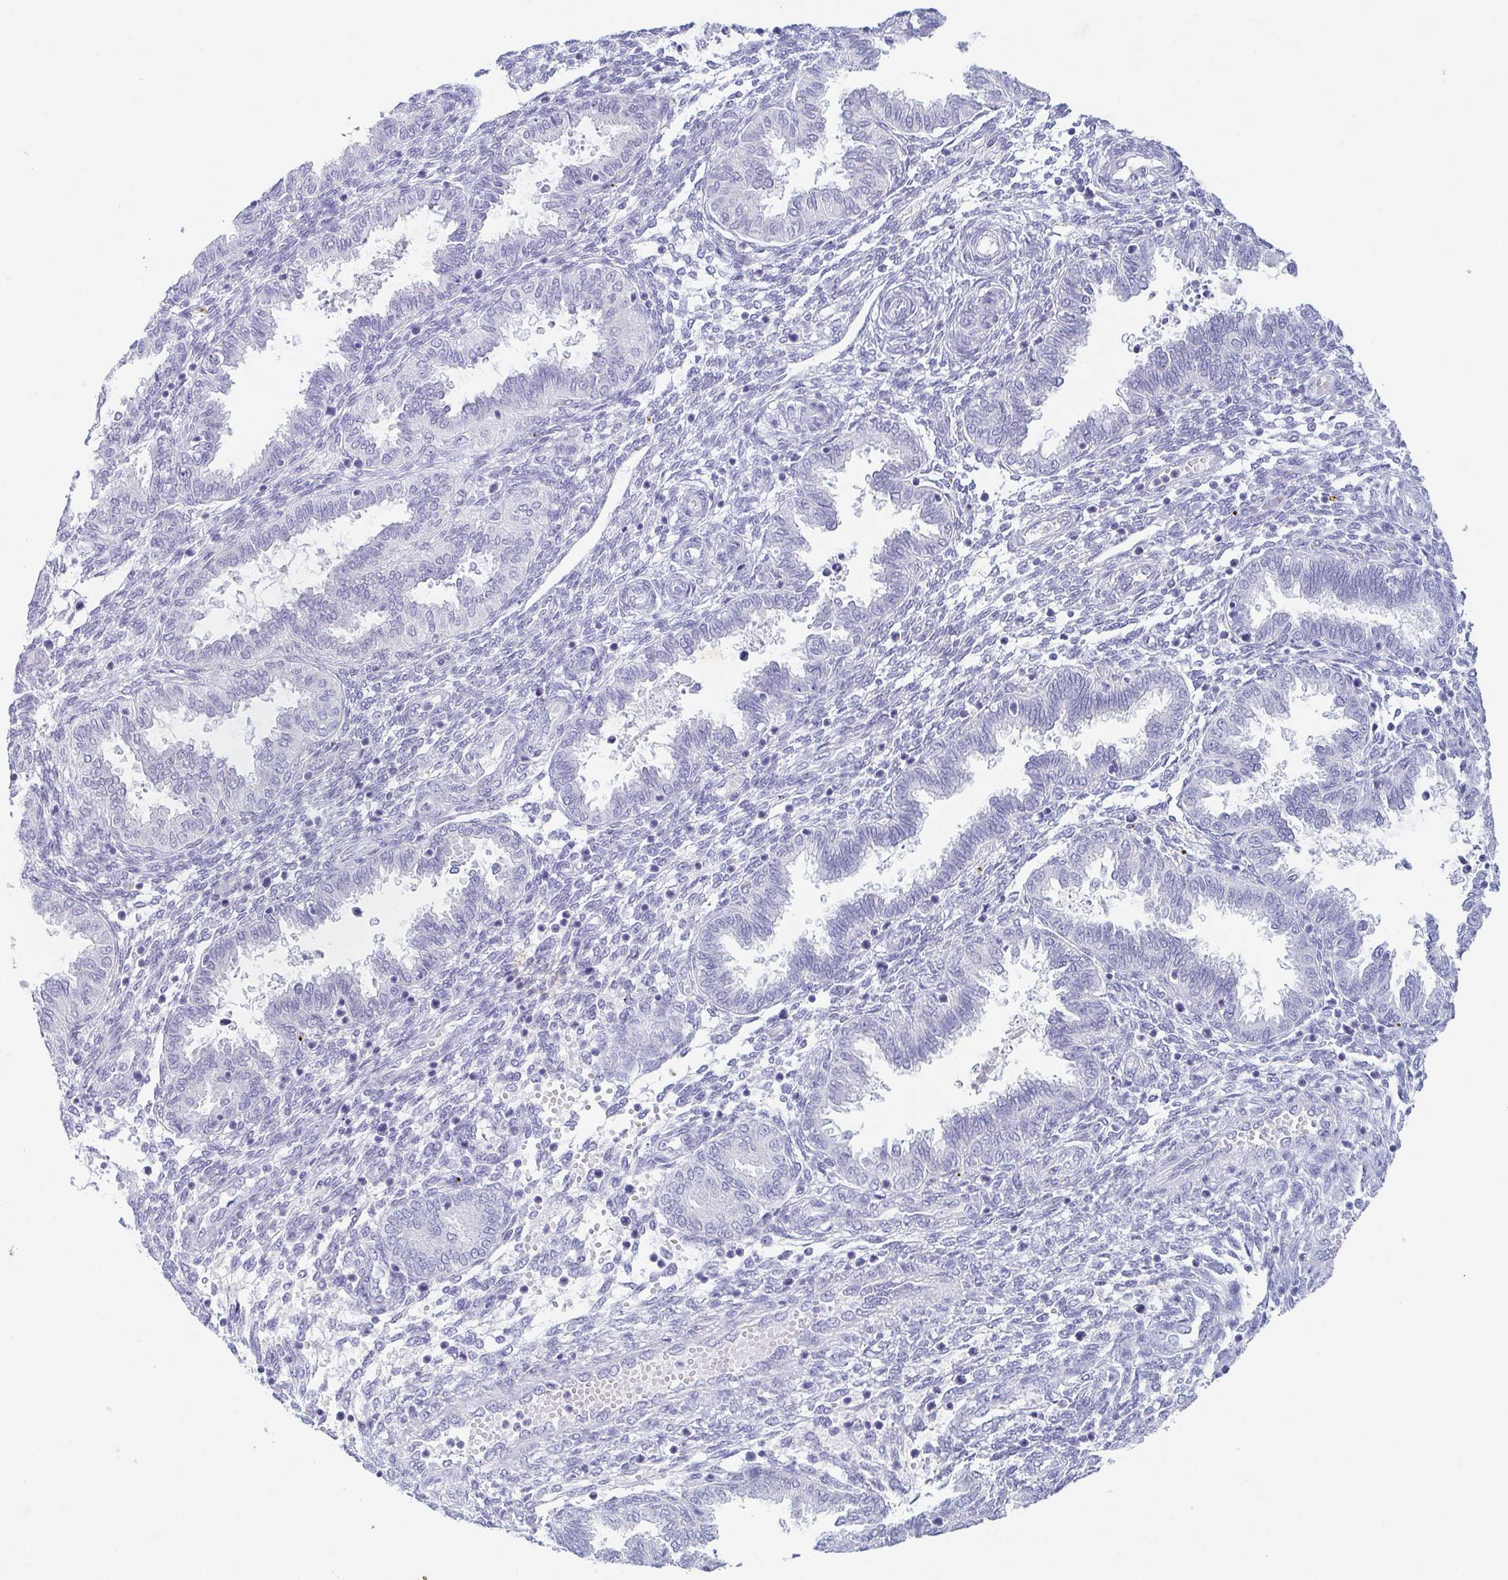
{"staining": {"intensity": "negative", "quantity": "none", "location": "none"}, "tissue": "endometrium", "cell_type": "Cells in endometrial stroma", "image_type": "normal", "snomed": [{"axis": "morphology", "description": "Normal tissue, NOS"}, {"axis": "topography", "description": "Endometrium"}], "caption": "DAB immunohistochemical staining of benign endometrium exhibits no significant expression in cells in endometrial stroma. The staining was performed using DAB to visualize the protein expression in brown, while the nuclei were stained in blue with hematoxylin (Magnification: 20x).", "gene": "ZG16B", "patient": {"sex": "female", "age": 33}}